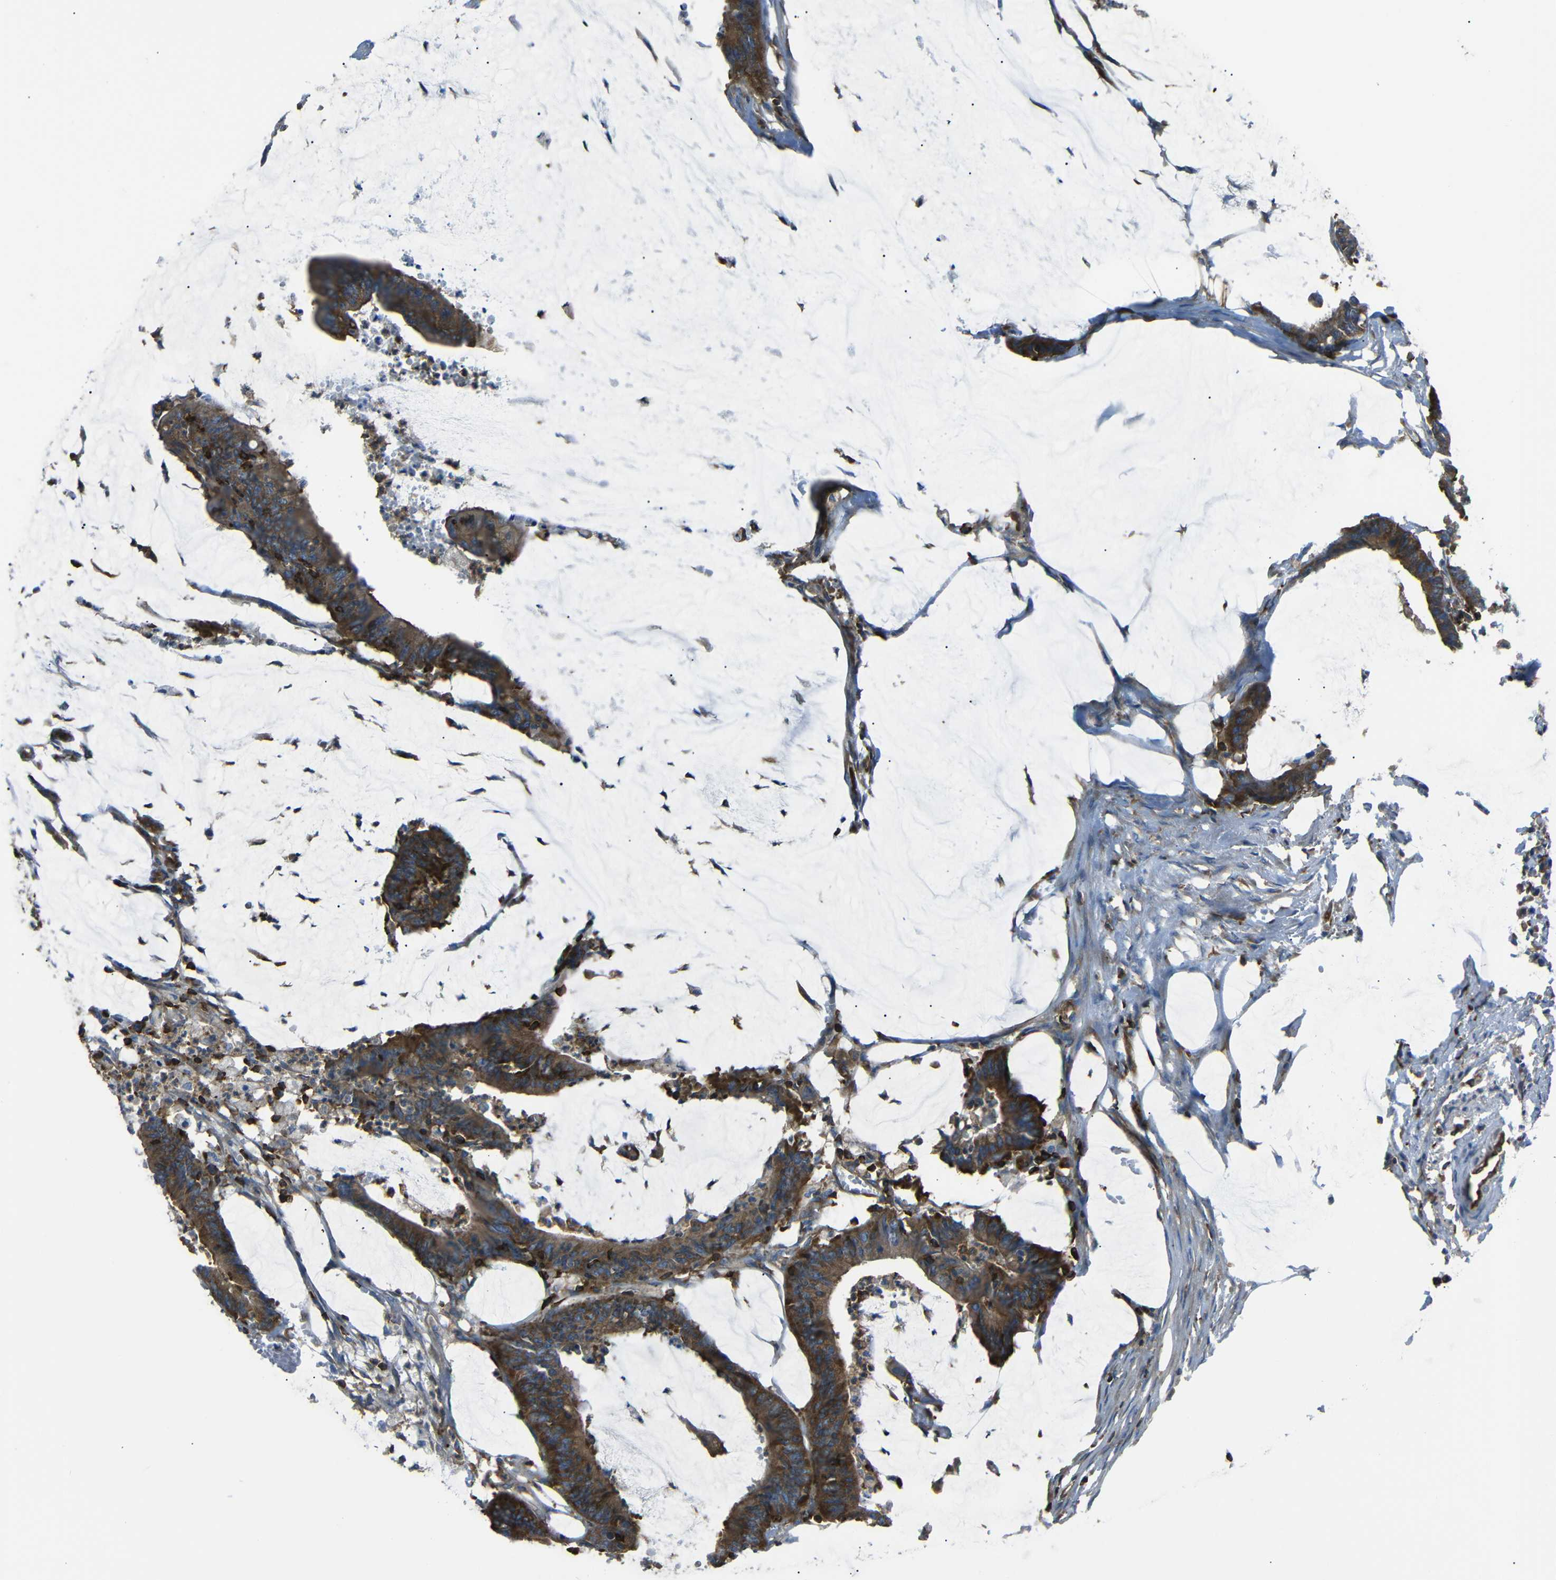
{"staining": {"intensity": "strong", "quantity": ">75%", "location": "cytoplasmic/membranous"}, "tissue": "colorectal cancer", "cell_type": "Tumor cells", "image_type": "cancer", "snomed": [{"axis": "morphology", "description": "Adenocarcinoma, NOS"}, {"axis": "topography", "description": "Rectum"}], "caption": "The histopathology image demonstrates a brown stain indicating the presence of a protein in the cytoplasmic/membranous of tumor cells in colorectal cancer.", "gene": "ARHGEF1", "patient": {"sex": "female", "age": 66}}